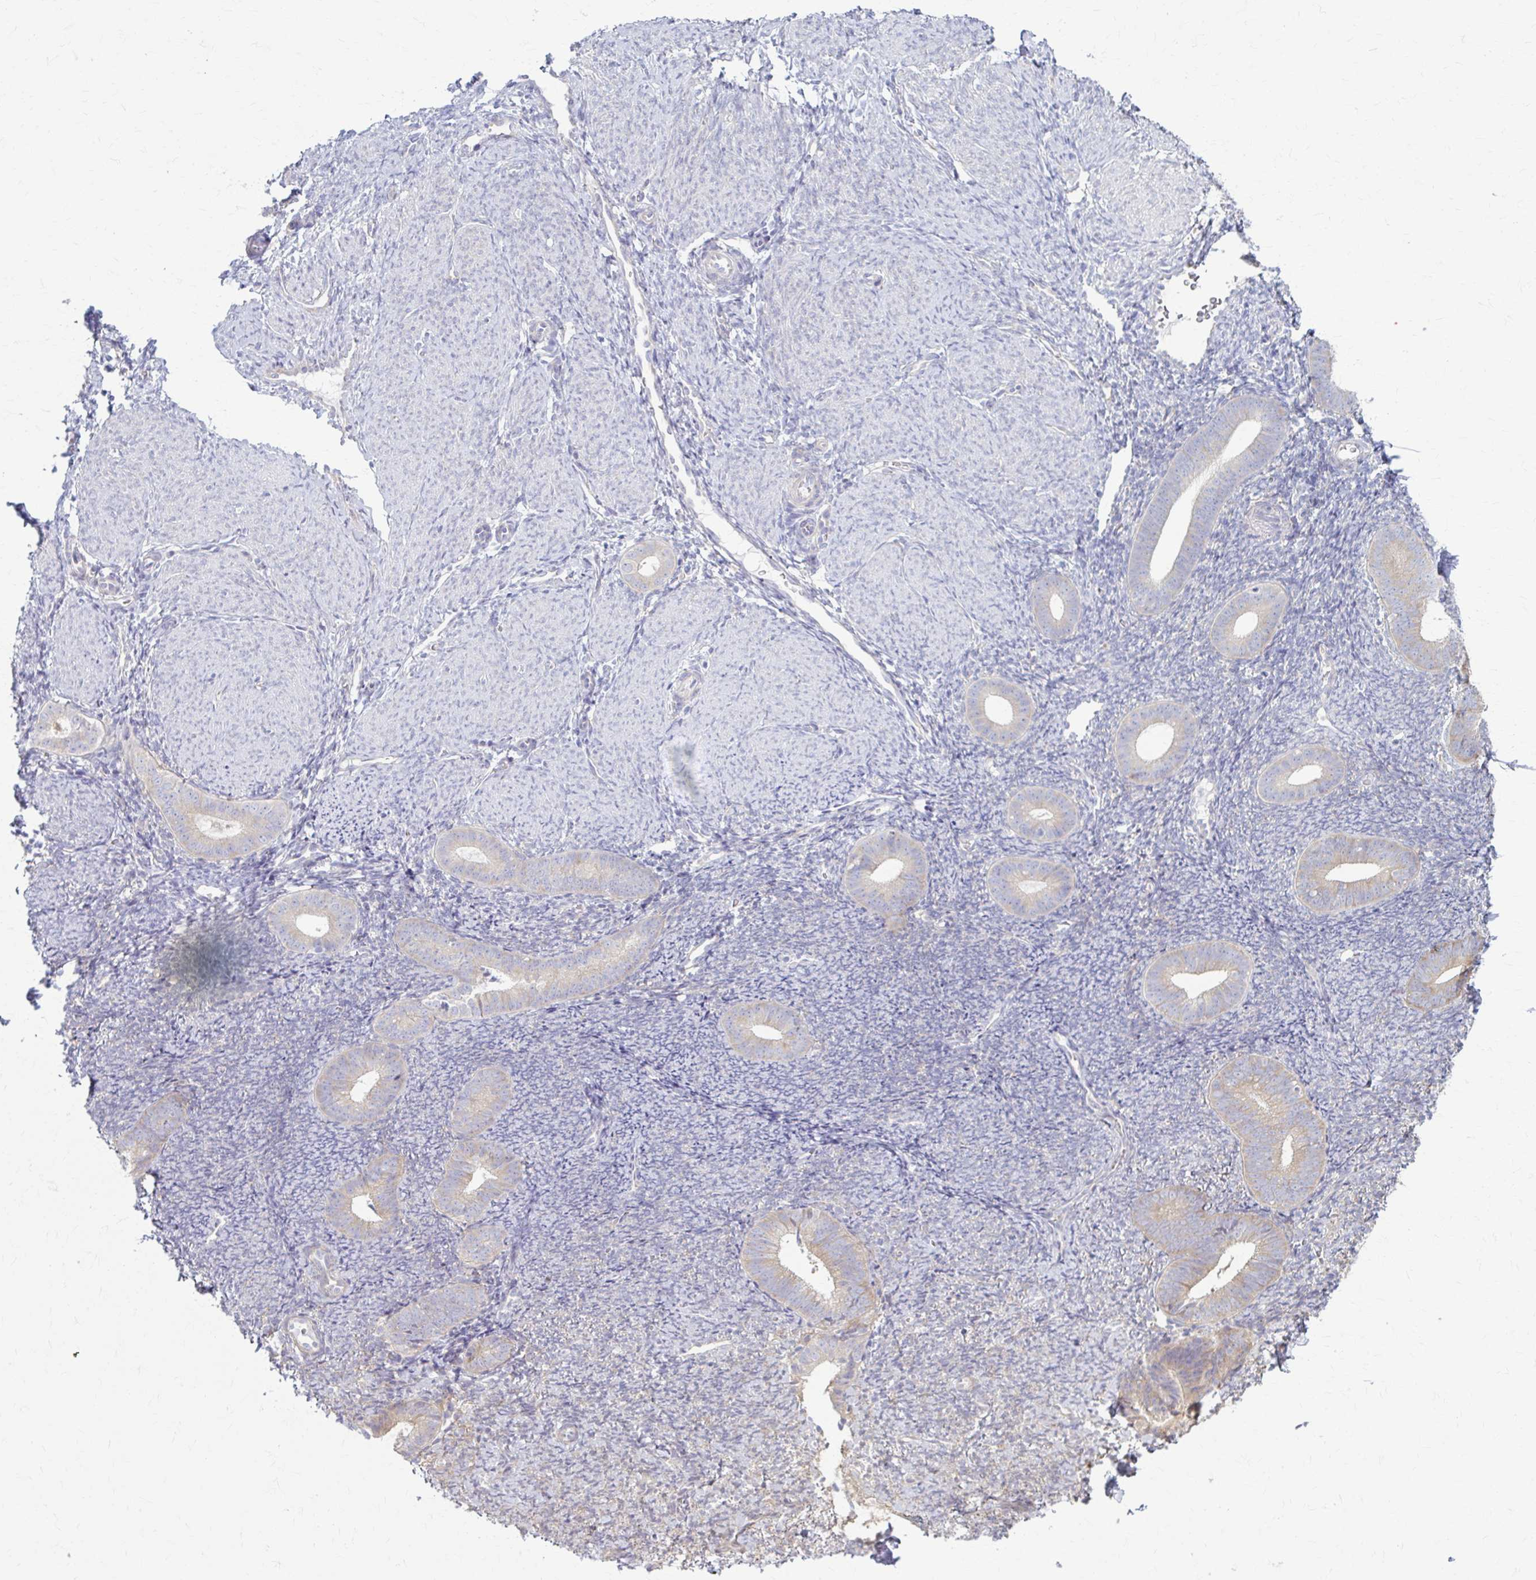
{"staining": {"intensity": "negative", "quantity": "none", "location": "none"}, "tissue": "endometrium", "cell_type": "Cells in endometrial stroma", "image_type": "normal", "snomed": [{"axis": "morphology", "description": "Normal tissue, NOS"}, {"axis": "topography", "description": "Endometrium"}], "caption": "Endometrium stained for a protein using immunohistochemistry (IHC) demonstrates no positivity cells in endometrial stroma.", "gene": "PRKRA", "patient": {"sex": "female", "age": 39}}